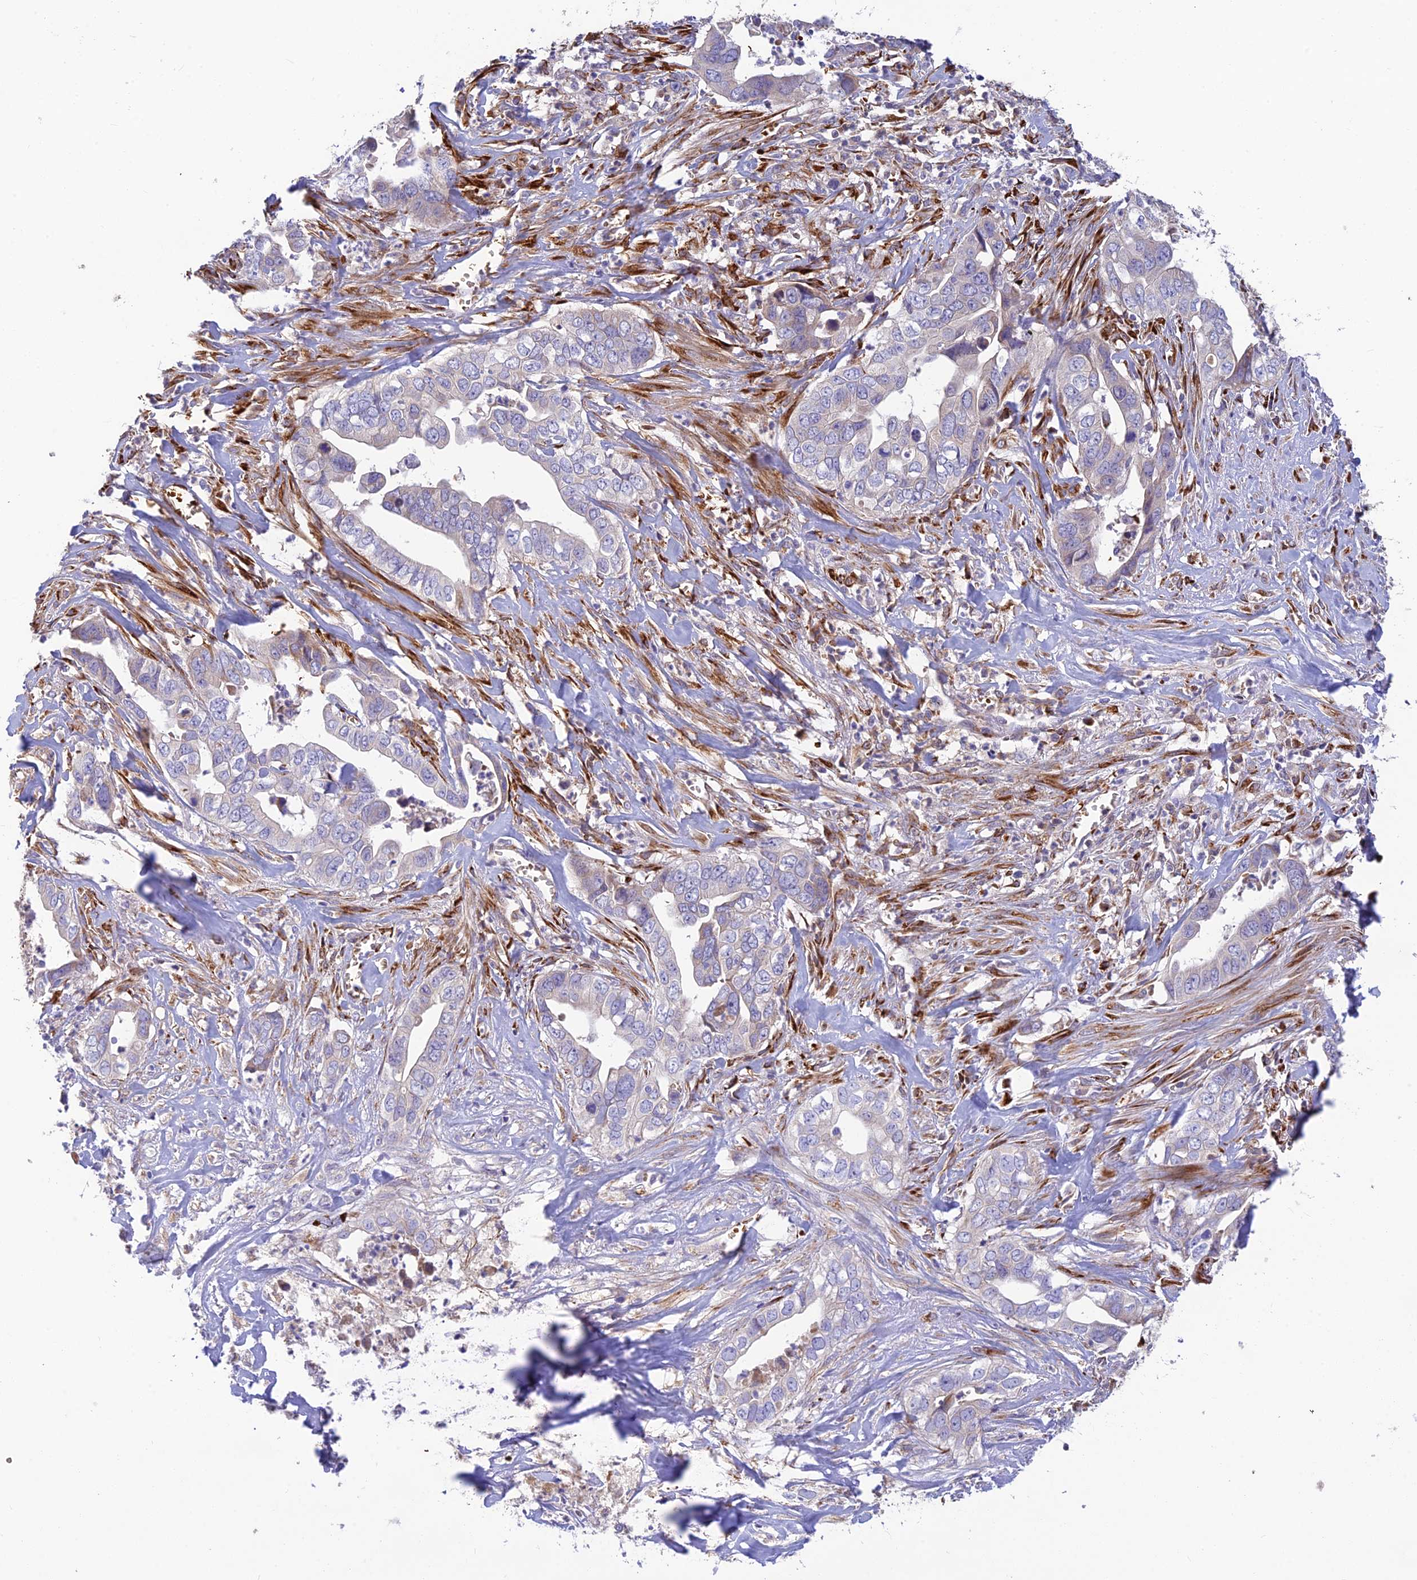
{"staining": {"intensity": "negative", "quantity": "none", "location": "none"}, "tissue": "liver cancer", "cell_type": "Tumor cells", "image_type": "cancer", "snomed": [{"axis": "morphology", "description": "Cholangiocarcinoma"}, {"axis": "topography", "description": "Liver"}], "caption": "IHC photomicrograph of neoplastic tissue: human liver cholangiocarcinoma stained with DAB (3,3'-diaminobenzidine) demonstrates no significant protein positivity in tumor cells.", "gene": "UFSP2", "patient": {"sex": "female", "age": 79}}